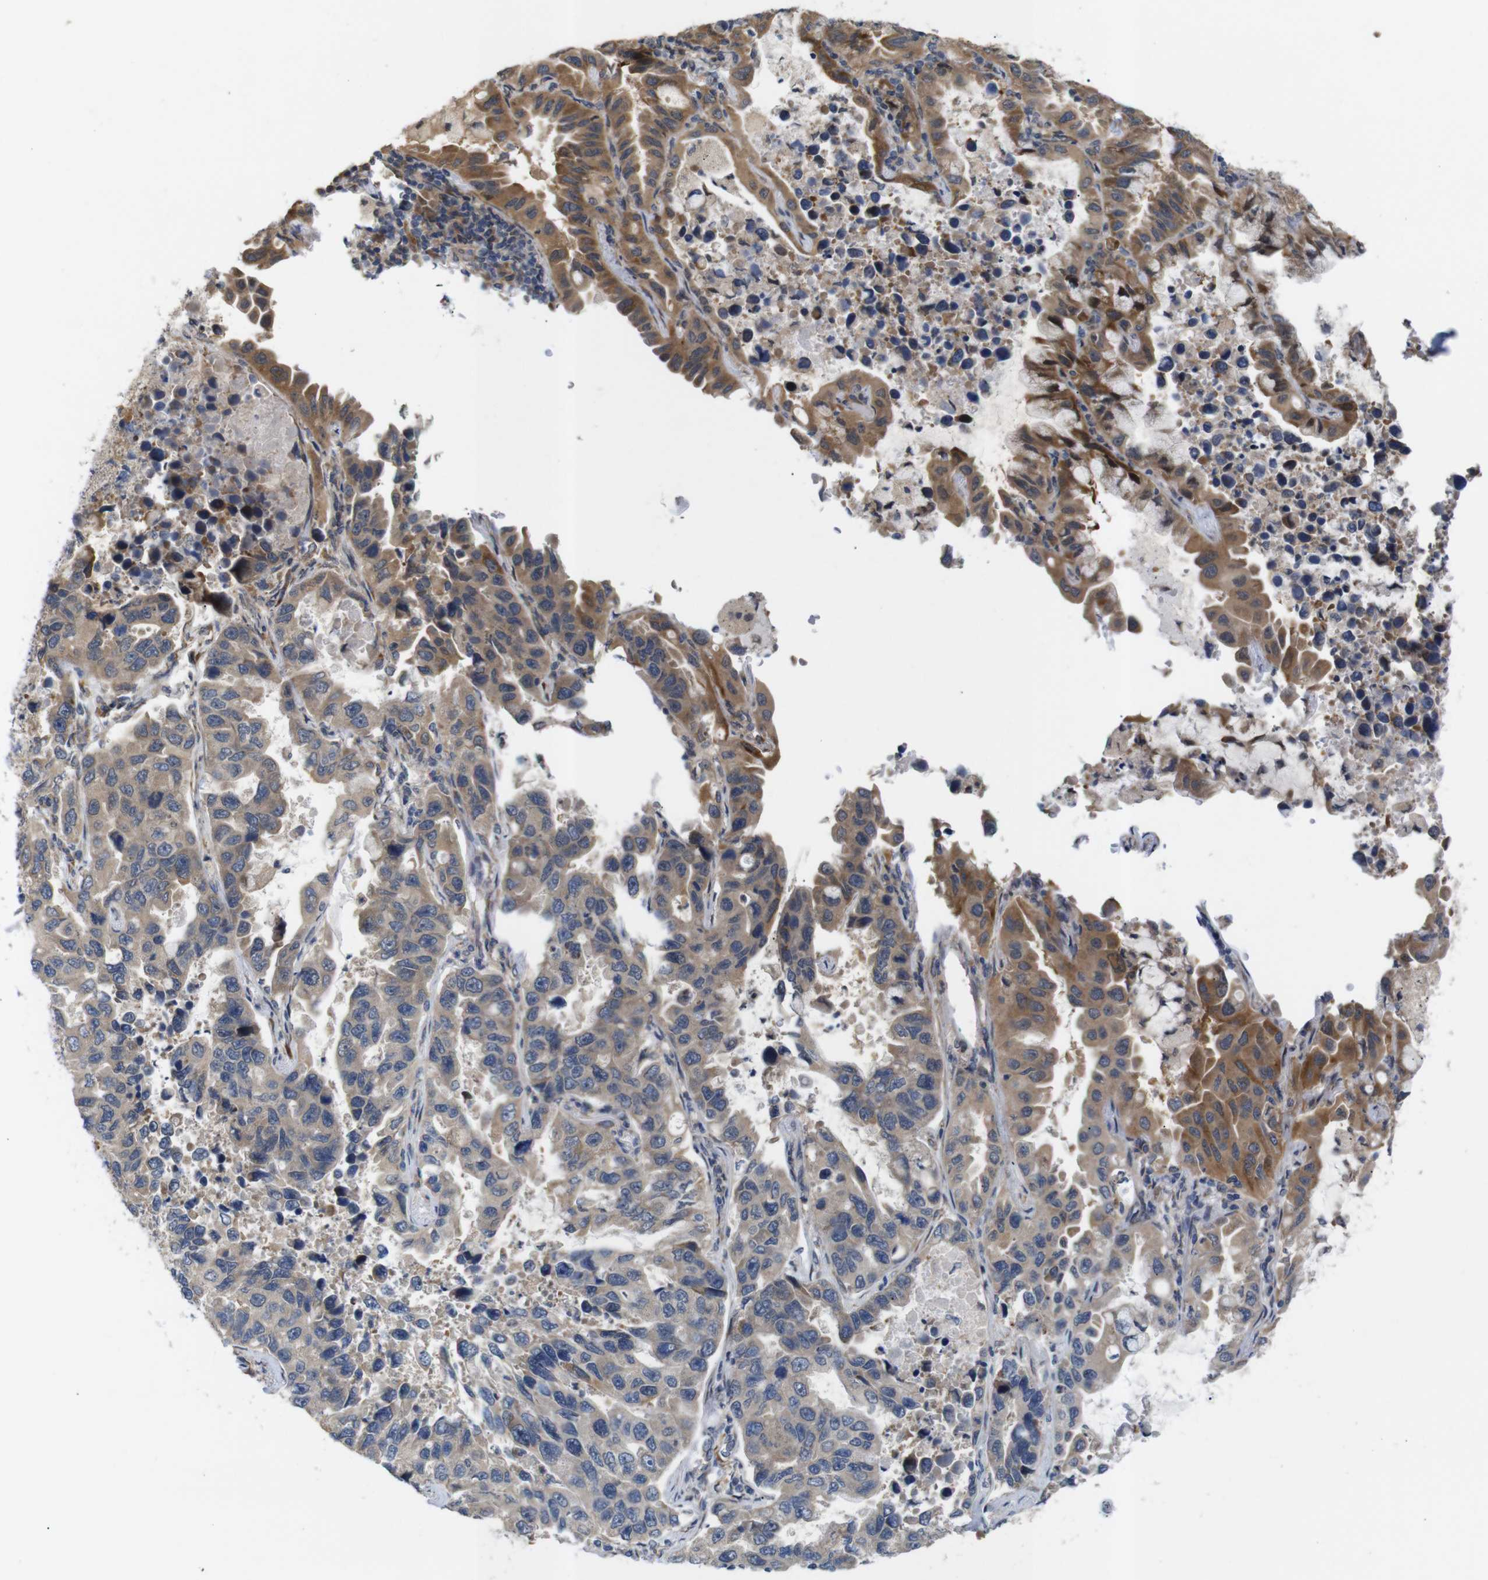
{"staining": {"intensity": "weak", "quantity": ">75%", "location": "cytoplasmic/membranous"}, "tissue": "lung cancer", "cell_type": "Tumor cells", "image_type": "cancer", "snomed": [{"axis": "morphology", "description": "Adenocarcinoma, NOS"}, {"axis": "topography", "description": "Lung"}], "caption": "Immunohistochemistry (IHC) histopathology image of neoplastic tissue: human lung cancer (adenocarcinoma) stained using immunohistochemistry displays low levels of weak protein expression localized specifically in the cytoplasmic/membranous of tumor cells, appearing as a cytoplasmic/membranous brown color.", "gene": "P3H2", "patient": {"sex": "male", "age": 64}}